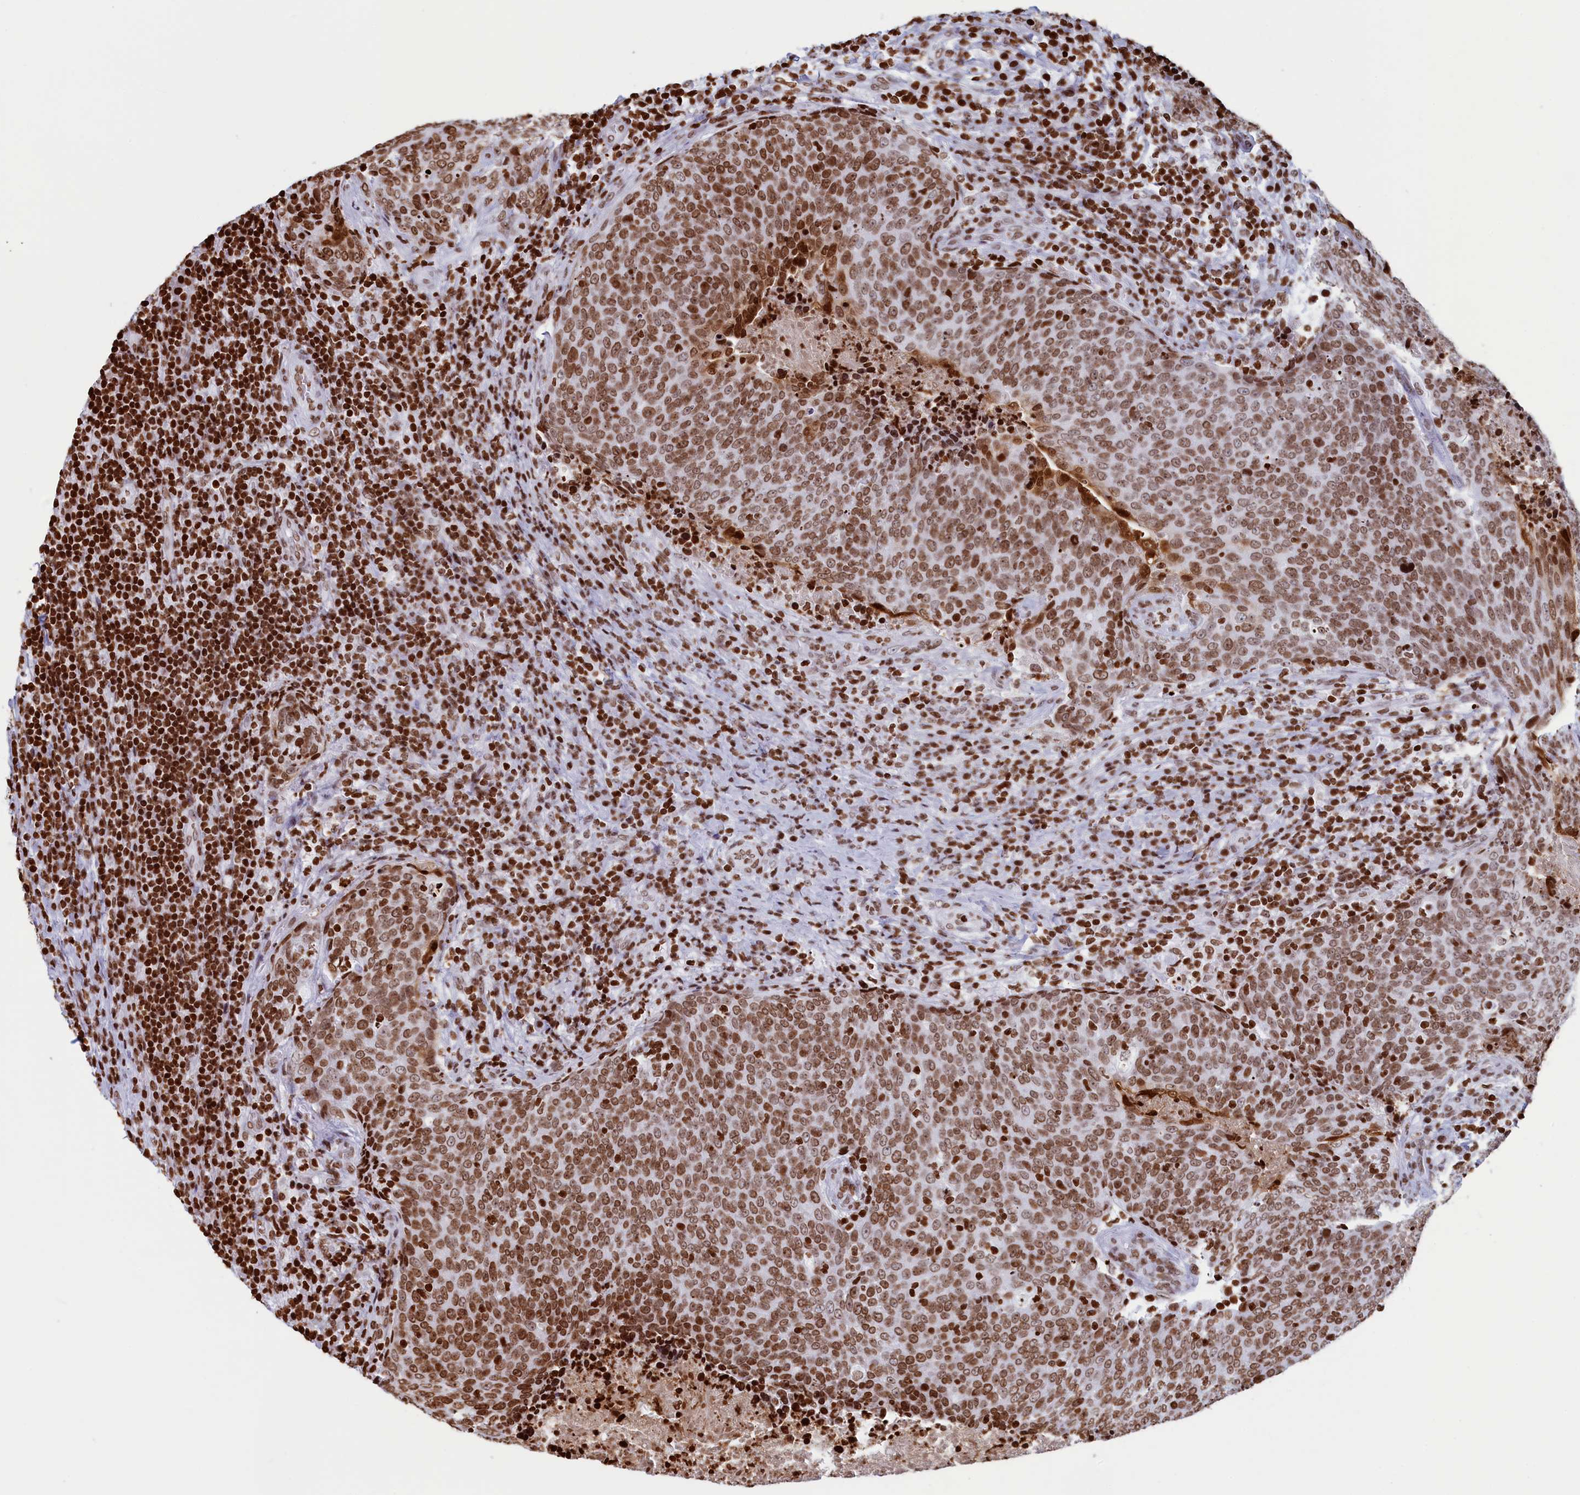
{"staining": {"intensity": "moderate", "quantity": ">75%", "location": "nuclear"}, "tissue": "head and neck cancer", "cell_type": "Tumor cells", "image_type": "cancer", "snomed": [{"axis": "morphology", "description": "Squamous cell carcinoma, NOS"}, {"axis": "morphology", "description": "Squamous cell carcinoma, metastatic, NOS"}, {"axis": "topography", "description": "Lymph node"}, {"axis": "topography", "description": "Head-Neck"}], "caption": "A brown stain highlights moderate nuclear expression of a protein in head and neck cancer (metastatic squamous cell carcinoma) tumor cells. (DAB (3,3'-diaminobenzidine) = brown stain, brightfield microscopy at high magnification).", "gene": "APOBEC3A", "patient": {"sex": "male", "age": 62}}